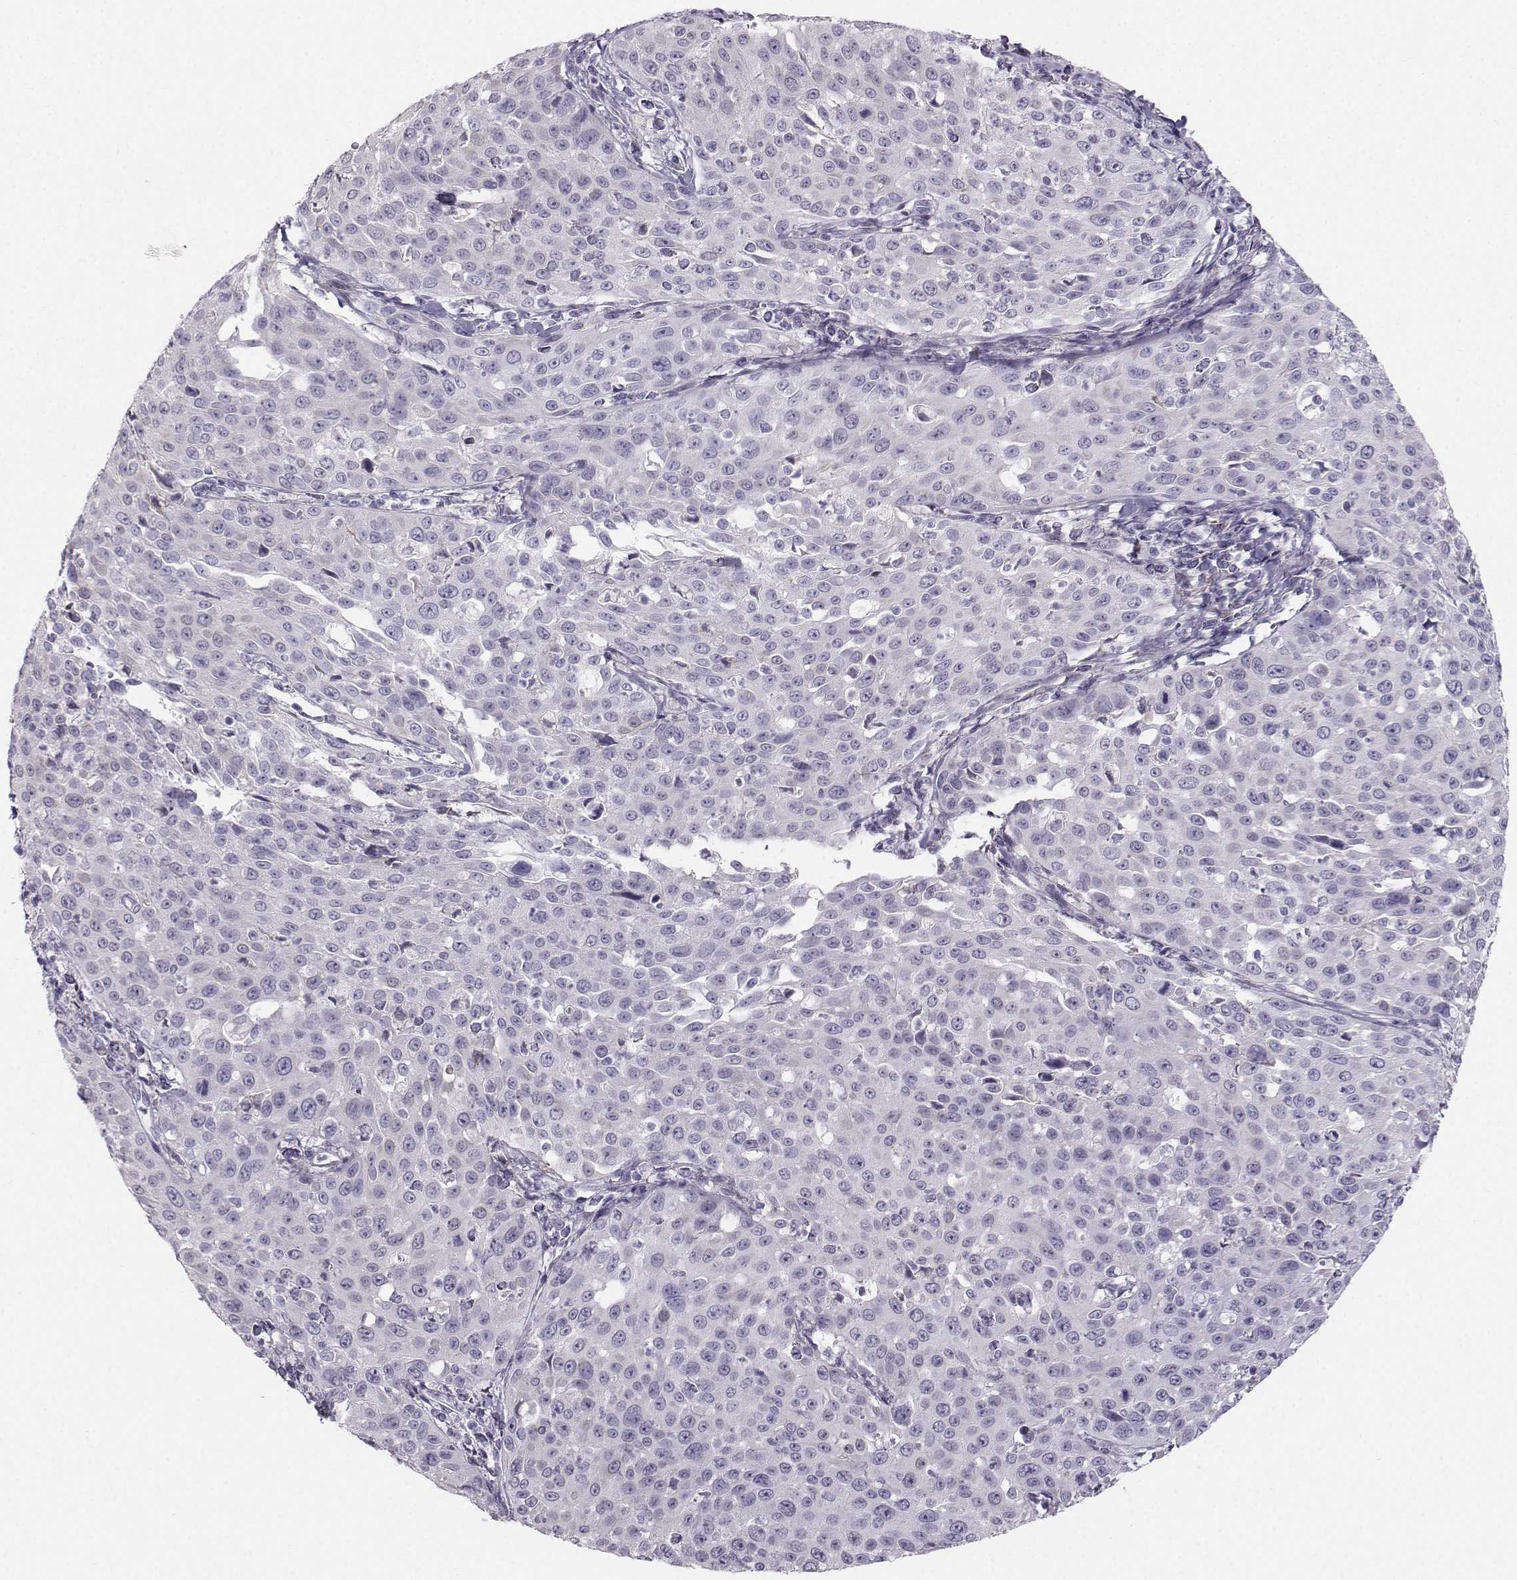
{"staining": {"intensity": "negative", "quantity": "none", "location": "none"}, "tissue": "cervical cancer", "cell_type": "Tumor cells", "image_type": "cancer", "snomed": [{"axis": "morphology", "description": "Squamous cell carcinoma, NOS"}, {"axis": "topography", "description": "Cervix"}], "caption": "The photomicrograph demonstrates no staining of tumor cells in cervical cancer (squamous cell carcinoma).", "gene": "CASR", "patient": {"sex": "female", "age": 26}}